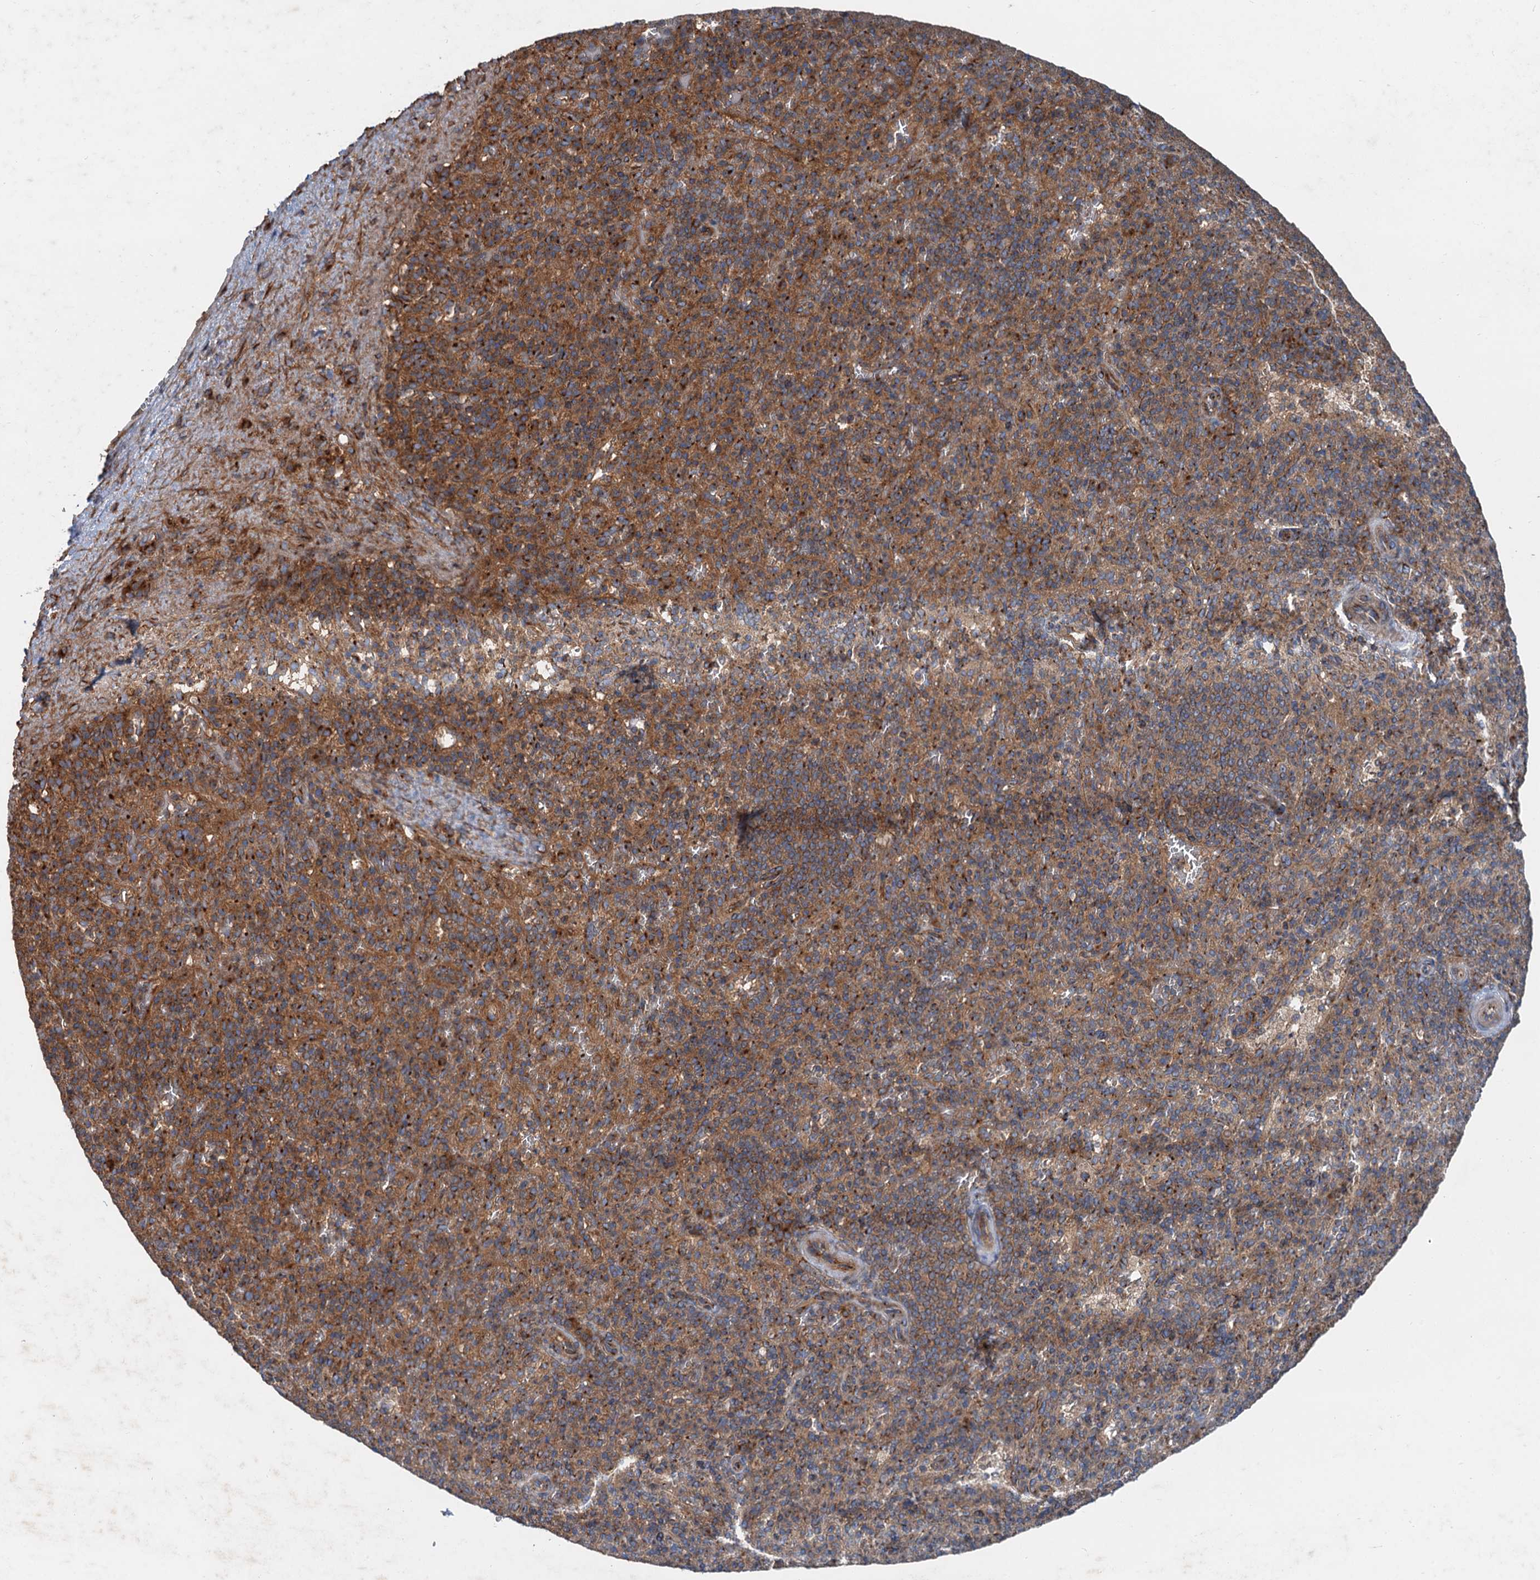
{"staining": {"intensity": "strong", "quantity": "25%-75%", "location": "cytoplasmic/membranous"}, "tissue": "spleen", "cell_type": "Cells in red pulp", "image_type": "normal", "snomed": [{"axis": "morphology", "description": "Normal tissue, NOS"}, {"axis": "topography", "description": "Spleen"}], "caption": "Immunohistochemistry of unremarkable human spleen exhibits high levels of strong cytoplasmic/membranous positivity in approximately 25%-75% of cells in red pulp.", "gene": "ANKRD26", "patient": {"sex": "male", "age": 82}}